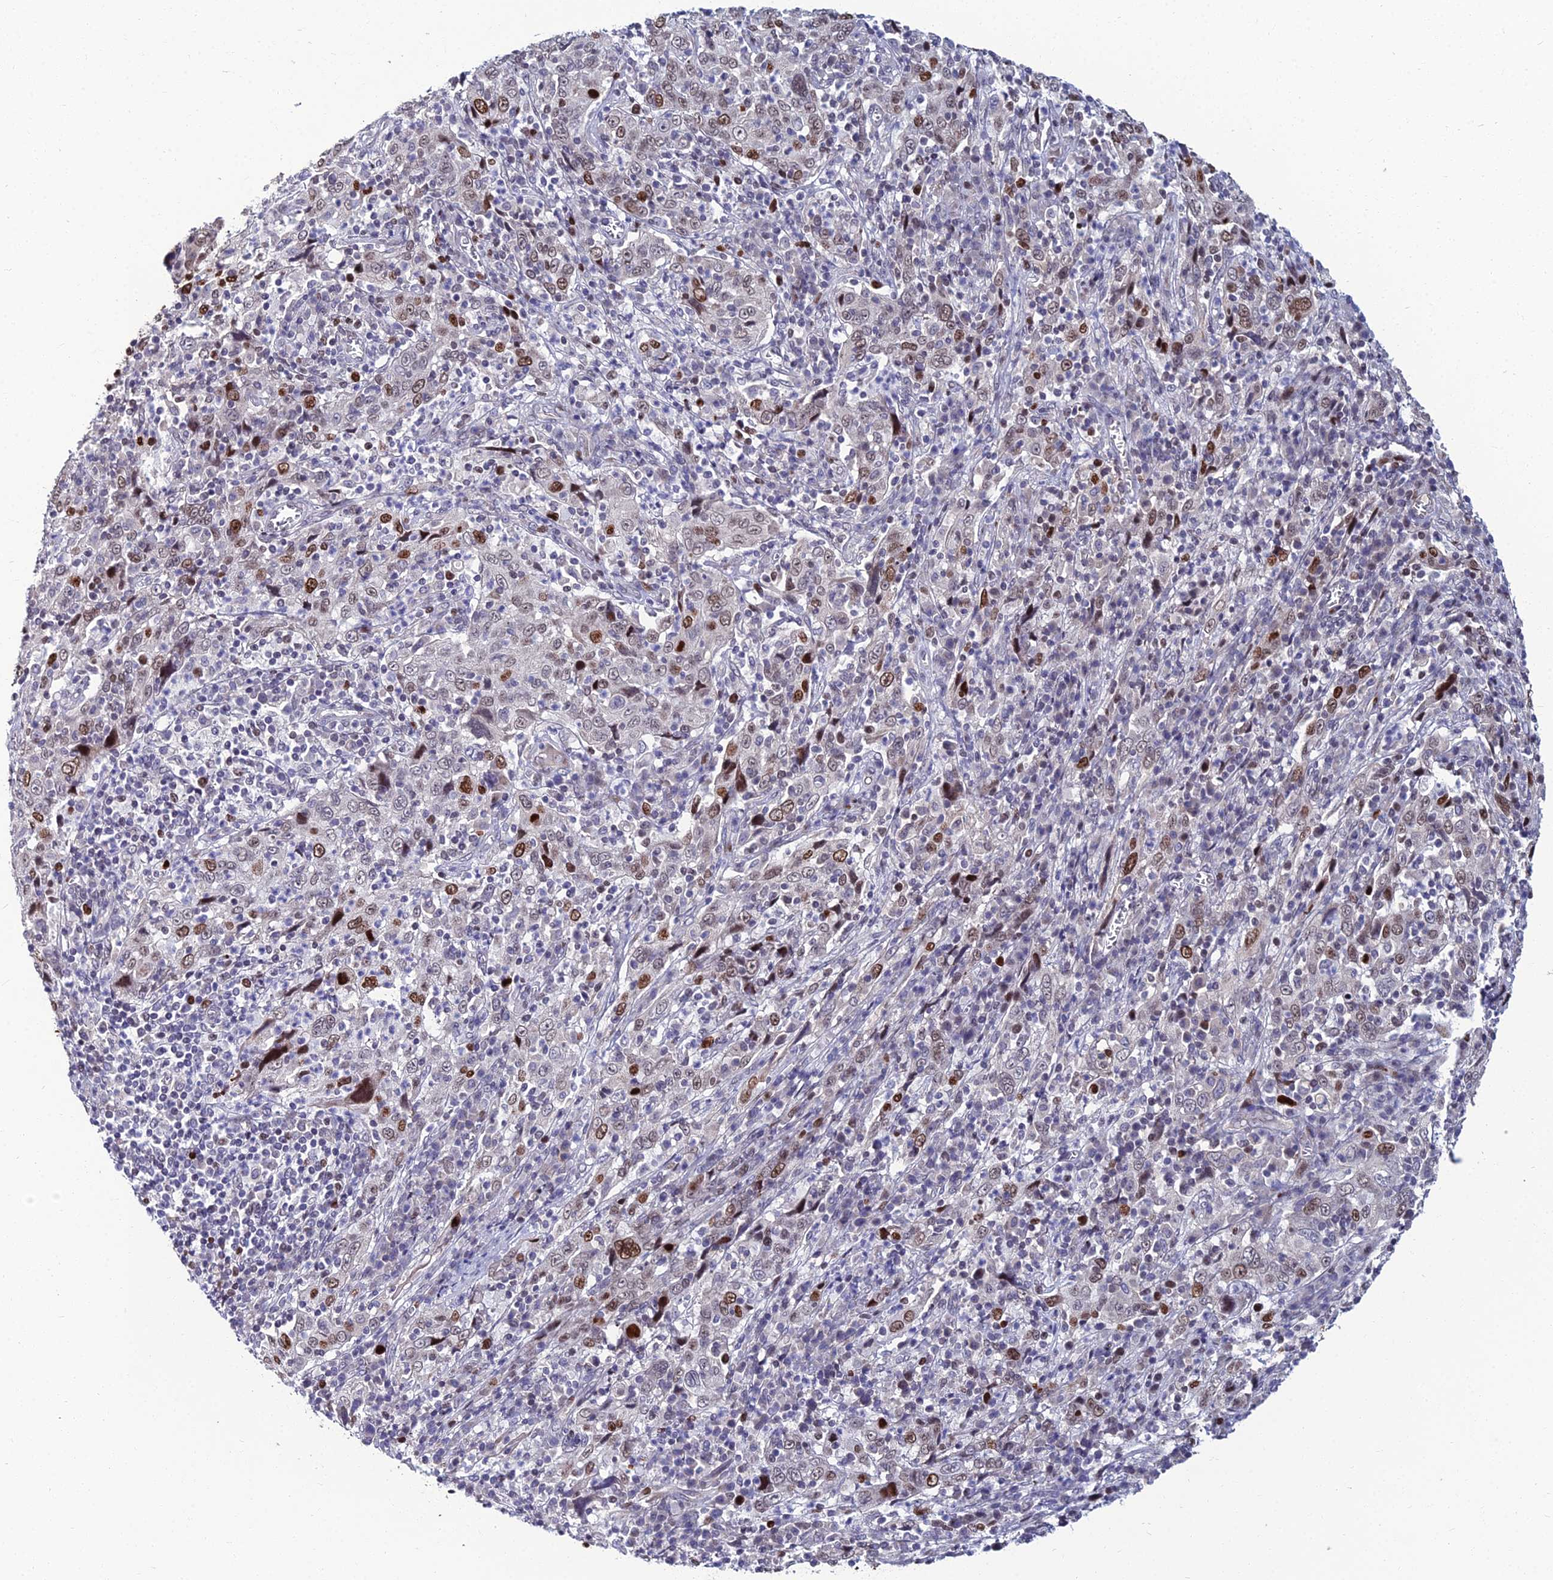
{"staining": {"intensity": "moderate", "quantity": "<25%", "location": "nuclear"}, "tissue": "cervical cancer", "cell_type": "Tumor cells", "image_type": "cancer", "snomed": [{"axis": "morphology", "description": "Squamous cell carcinoma, NOS"}, {"axis": "topography", "description": "Cervix"}], "caption": "Immunohistochemistry of cervical cancer shows low levels of moderate nuclear positivity in approximately <25% of tumor cells.", "gene": "TAF9B", "patient": {"sex": "female", "age": 46}}